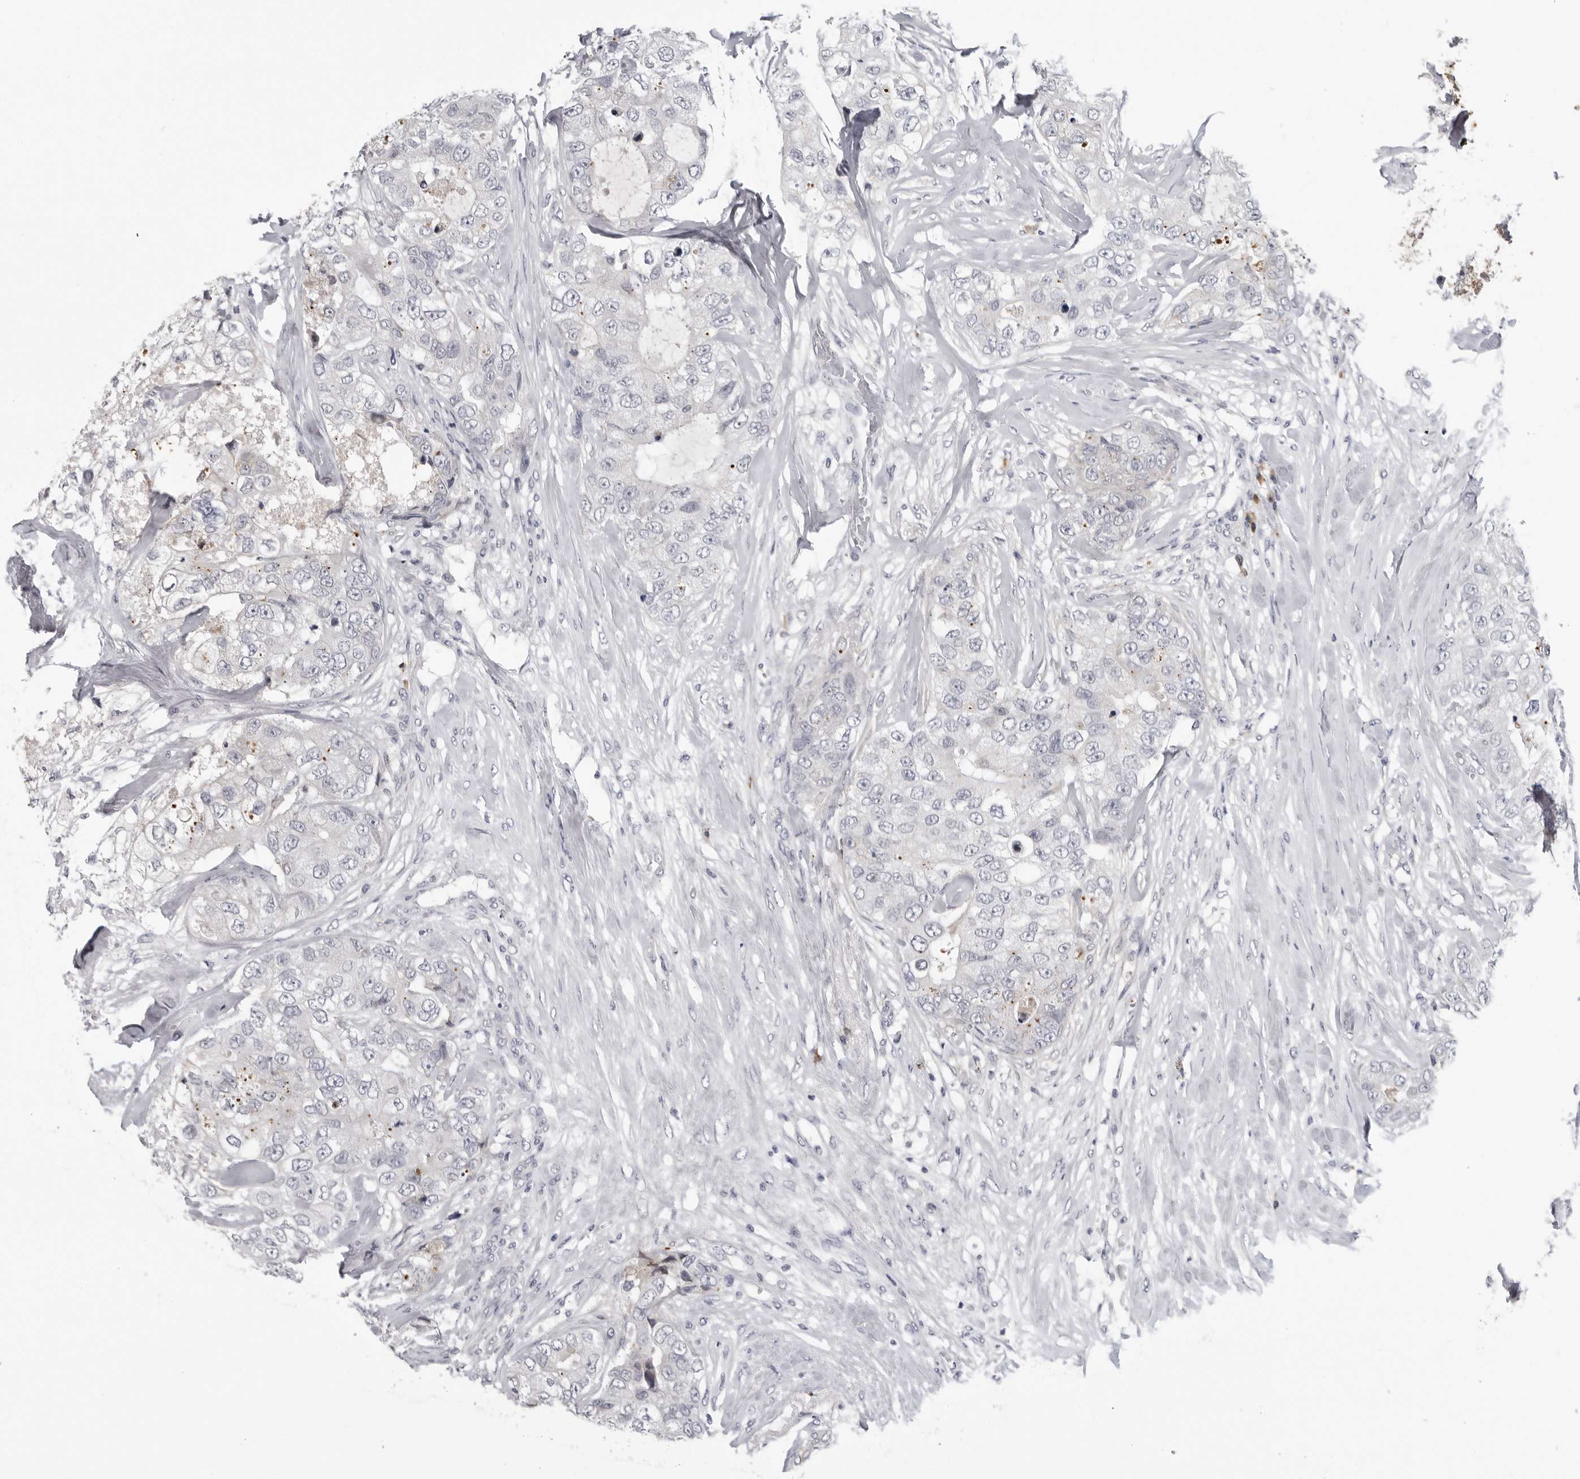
{"staining": {"intensity": "negative", "quantity": "none", "location": "none"}, "tissue": "breast cancer", "cell_type": "Tumor cells", "image_type": "cancer", "snomed": [{"axis": "morphology", "description": "Duct carcinoma"}, {"axis": "topography", "description": "Breast"}], "caption": "This is a histopathology image of IHC staining of breast infiltrating ductal carcinoma, which shows no positivity in tumor cells. Brightfield microscopy of immunohistochemistry stained with DAB (brown) and hematoxylin (blue), captured at high magnification.", "gene": "ZNF502", "patient": {"sex": "female", "age": 62}}